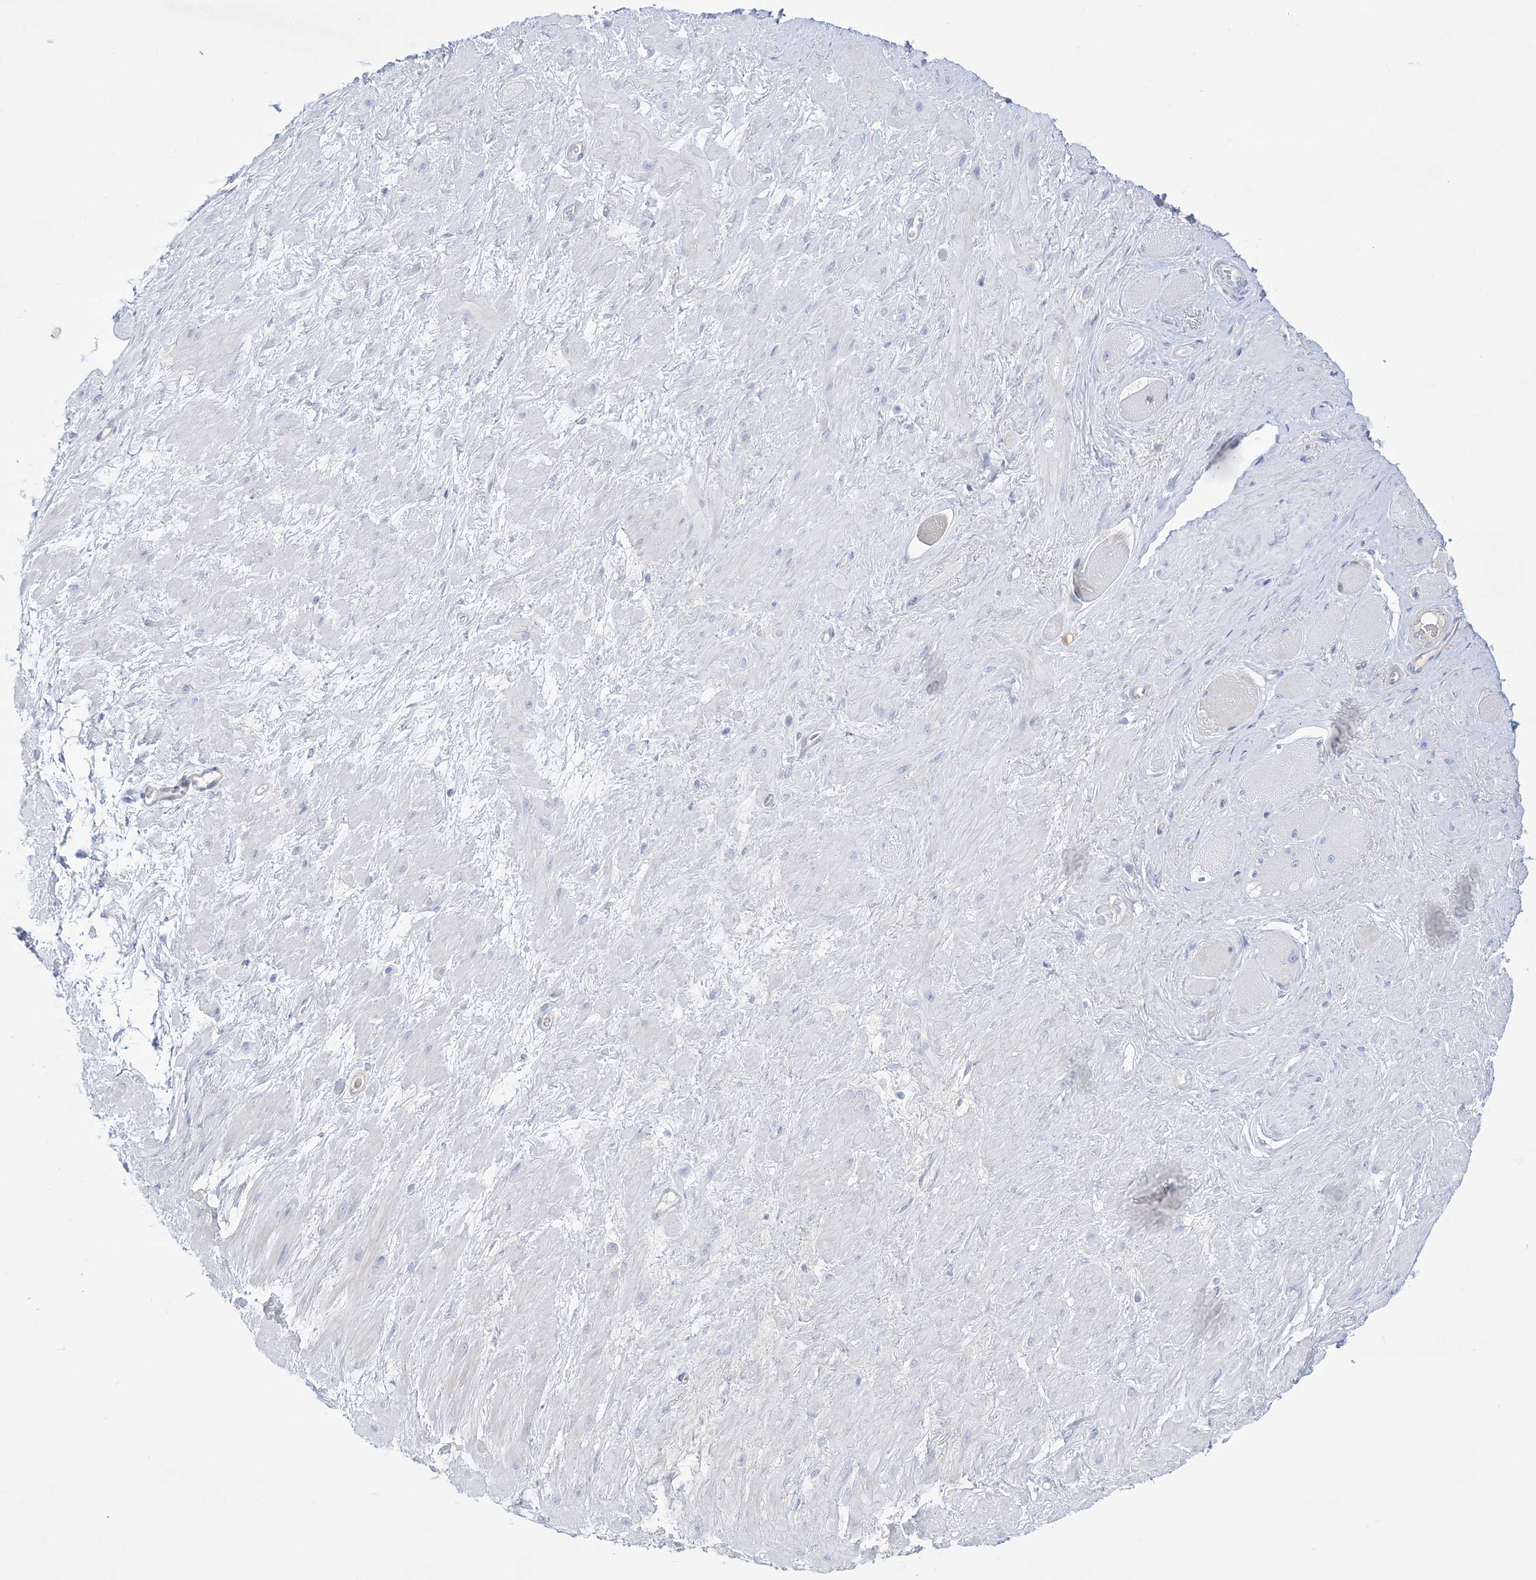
{"staining": {"intensity": "negative", "quantity": "none", "location": "none"}, "tissue": "adipose tissue", "cell_type": "Adipocytes", "image_type": "normal", "snomed": [{"axis": "morphology", "description": "Normal tissue, NOS"}, {"axis": "morphology", "description": "Adenocarcinoma, Low grade"}, {"axis": "topography", "description": "Prostate"}, {"axis": "topography", "description": "Peripheral nerve tissue"}], "caption": "Immunohistochemical staining of benign human adipose tissue displays no significant expression in adipocytes. (DAB (3,3'-diaminobenzidine) immunohistochemistry (IHC) with hematoxylin counter stain).", "gene": "ATP11C", "patient": {"sex": "male", "age": 63}}